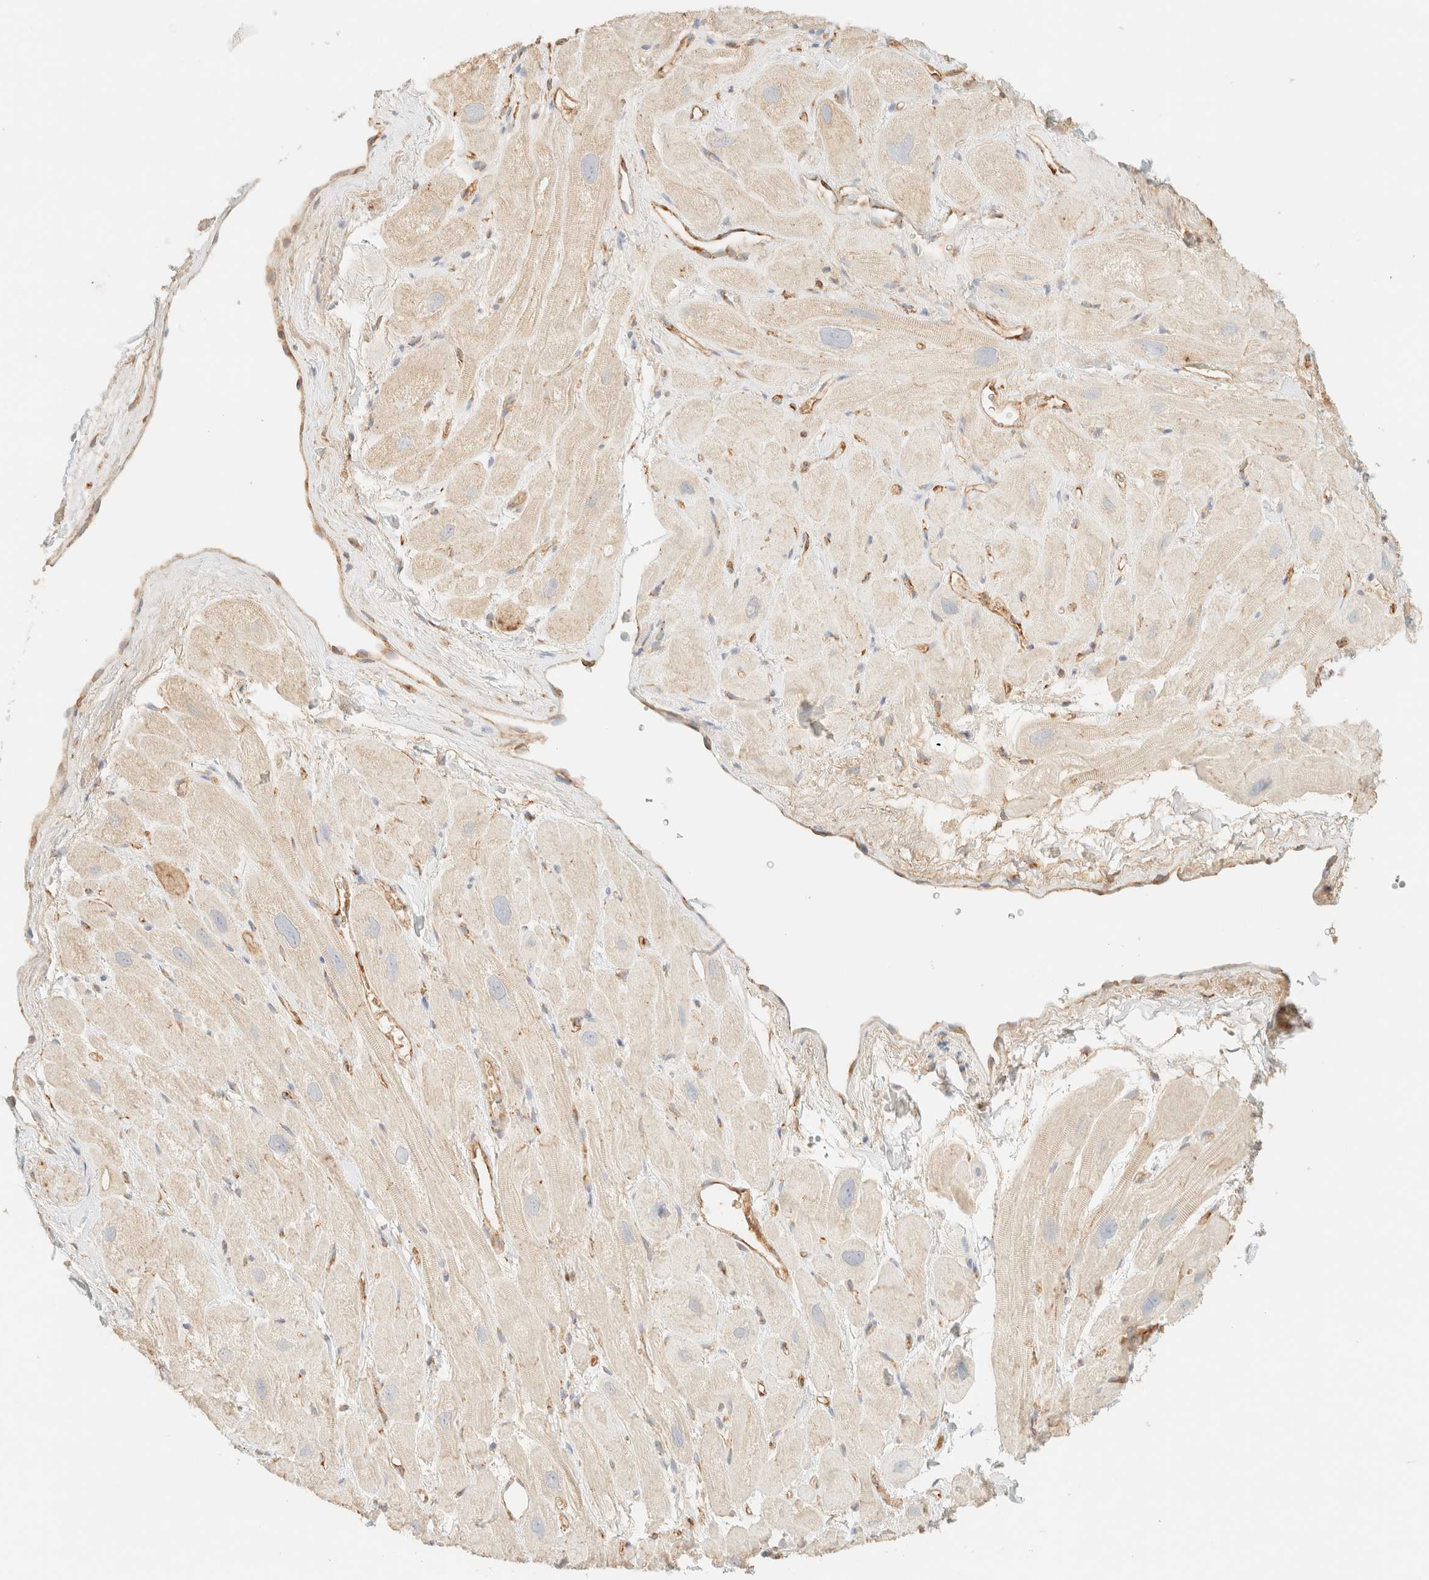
{"staining": {"intensity": "weak", "quantity": ">75%", "location": "cytoplasmic/membranous"}, "tissue": "heart muscle", "cell_type": "Cardiomyocytes", "image_type": "normal", "snomed": [{"axis": "morphology", "description": "Normal tissue, NOS"}, {"axis": "topography", "description": "Heart"}], "caption": "Protein analysis of unremarkable heart muscle demonstrates weak cytoplasmic/membranous positivity in approximately >75% of cardiomyocytes. (Stains: DAB (3,3'-diaminobenzidine) in brown, nuclei in blue, Microscopy: brightfield microscopy at high magnification).", "gene": "SPARCL1", "patient": {"sex": "male", "age": 49}}